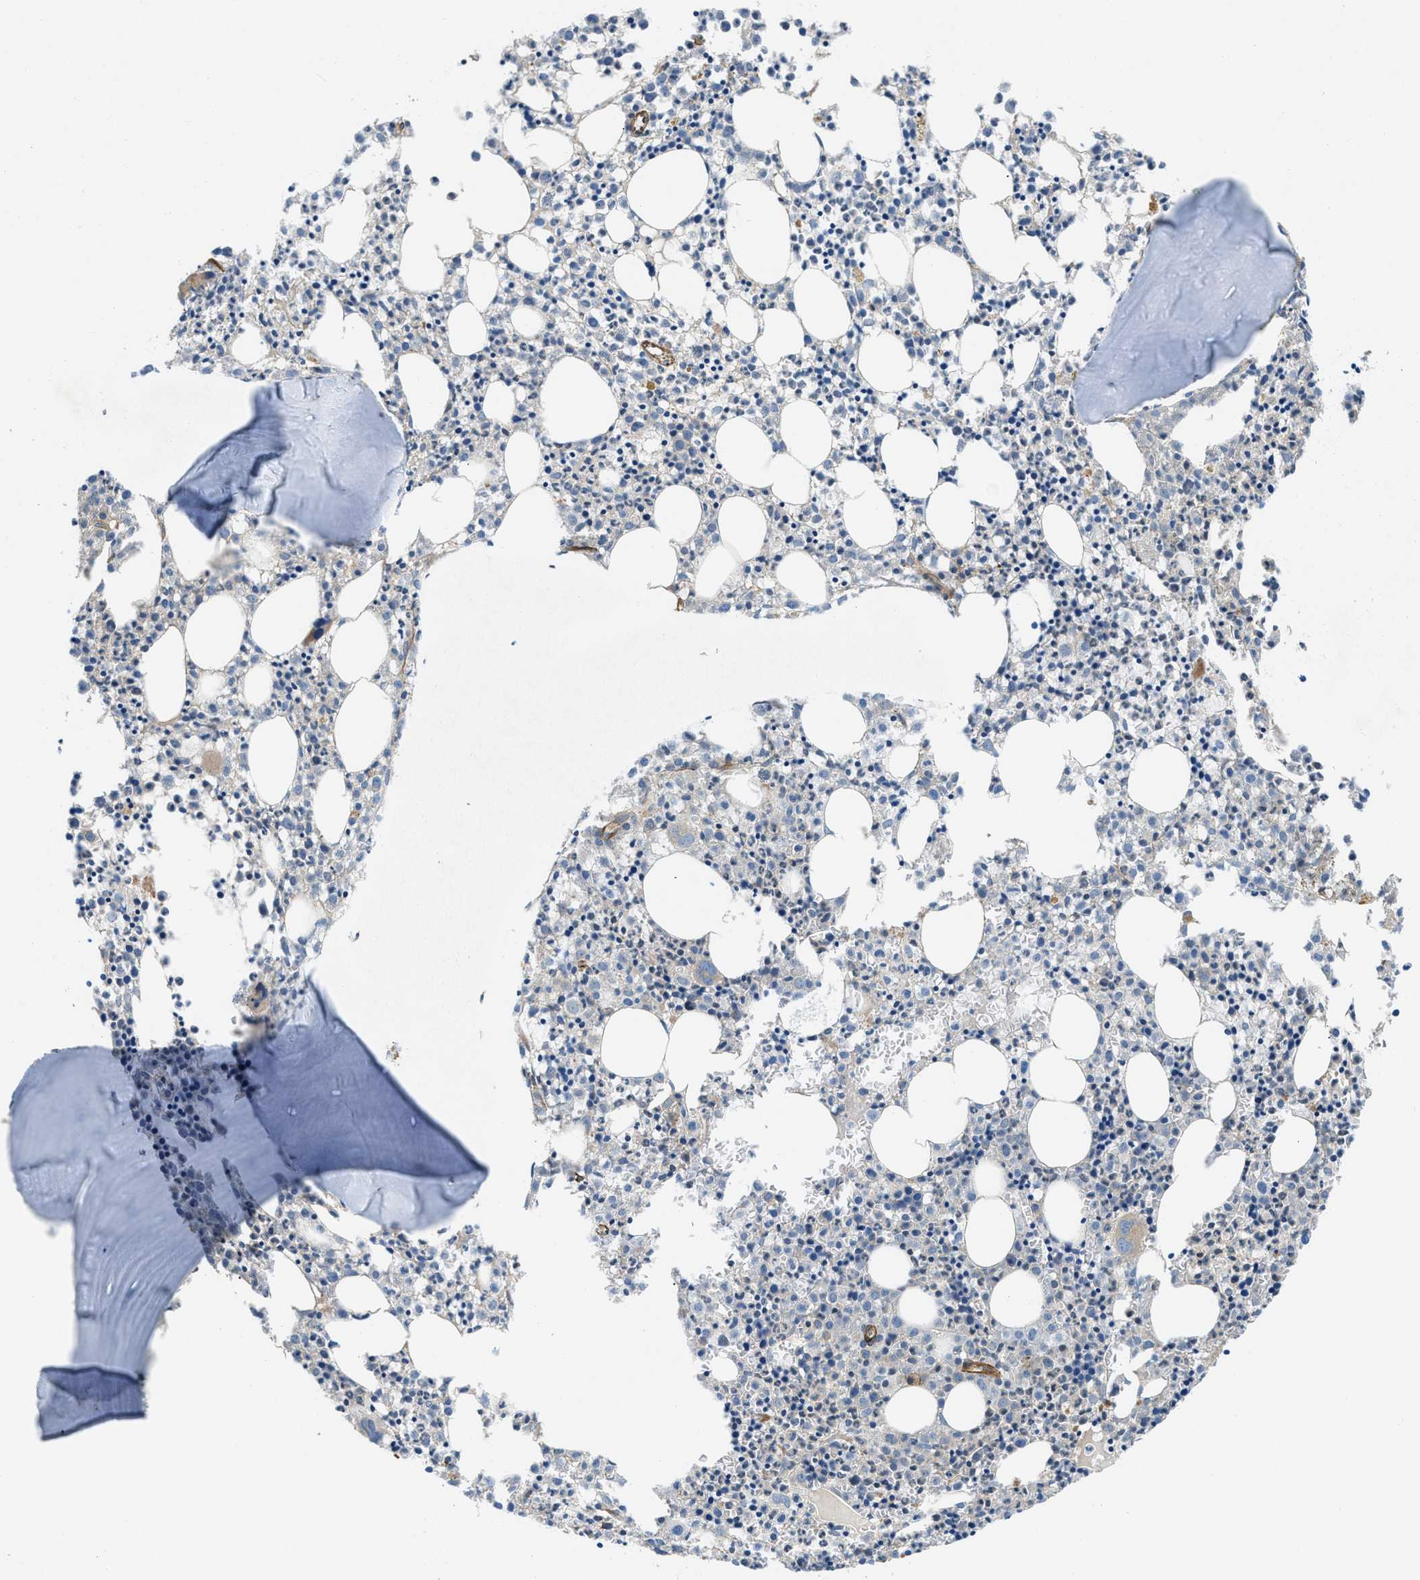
{"staining": {"intensity": "strong", "quantity": "<25%", "location": "cytoplasmic/membranous"}, "tissue": "bone marrow", "cell_type": "Hematopoietic cells", "image_type": "normal", "snomed": [{"axis": "morphology", "description": "Normal tissue, NOS"}, {"axis": "morphology", "description": "Inflammation, NOS"}, {"axis": "topography", "description": "Bone marrow"}], "caption": "Bone marrow stained with a brown dye displays strong cytoplasmic/membranous positive expression in about <25% of hematopoietic cells.", "gene": "NYNRIN", "patient": {"sex": "male", "age": 25}}